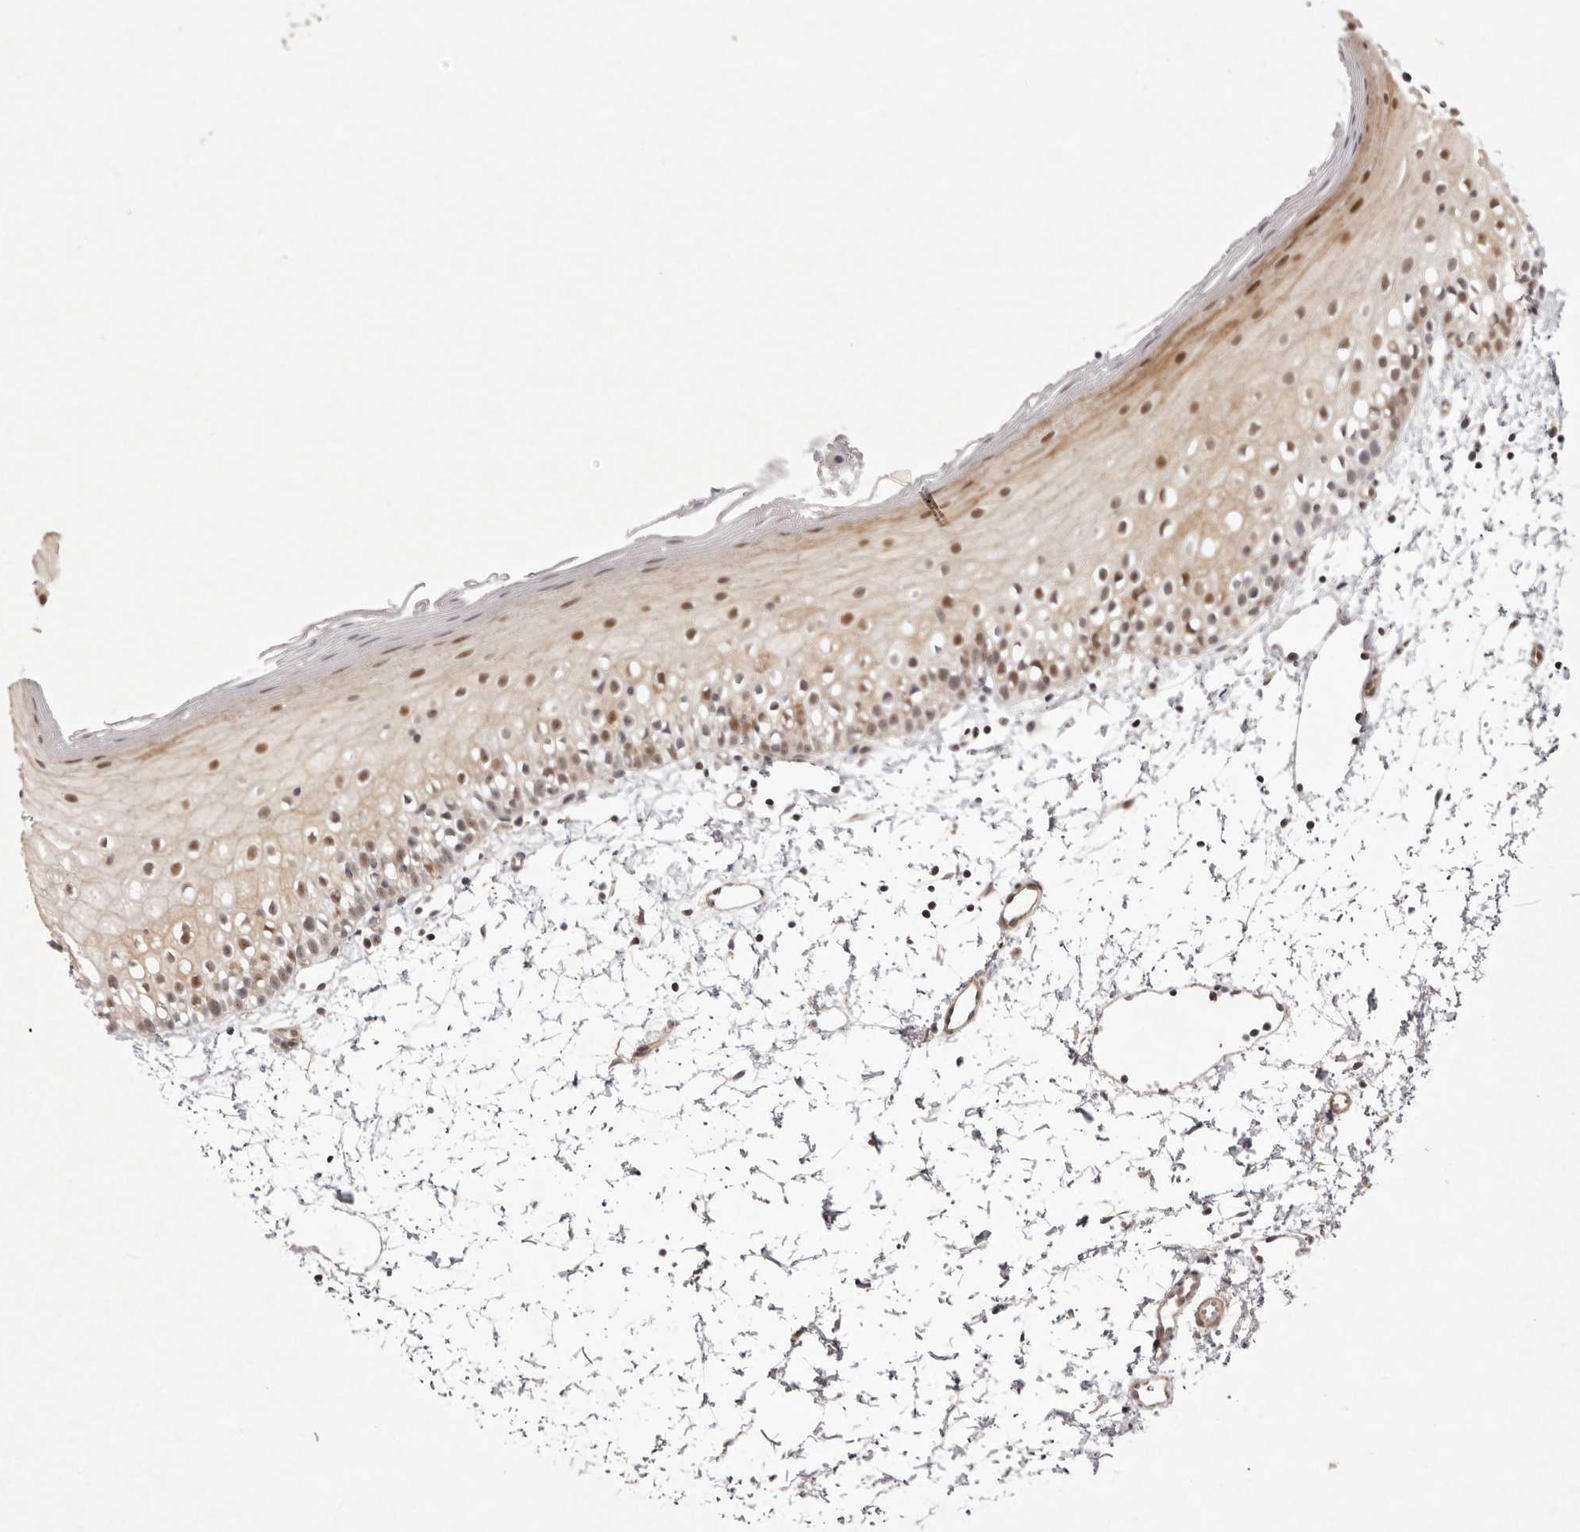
{"staining": {"intensity": "moderate", "quantity": ">75%", "location": "cytoplasmic/membranous,nuclear"}, "tissue": "oral mucosa", "cell_type": "Squamous epithelial cells", "image_type": "normal", "snomed": [{"axis": "morphology", "description": "Normal tissue, NOS"}, {"axis": "topography", "description": "Oral tissue"}], "caption": "Brown immunohistochemical staining in normal oral mucosa demonstrates moderate cytoplasmic/membranous,nuclear staining in approximately >75% of squamous epithelial cells.", "gene": "BUD31", "patient": {"sex": "male", "age": 28}}